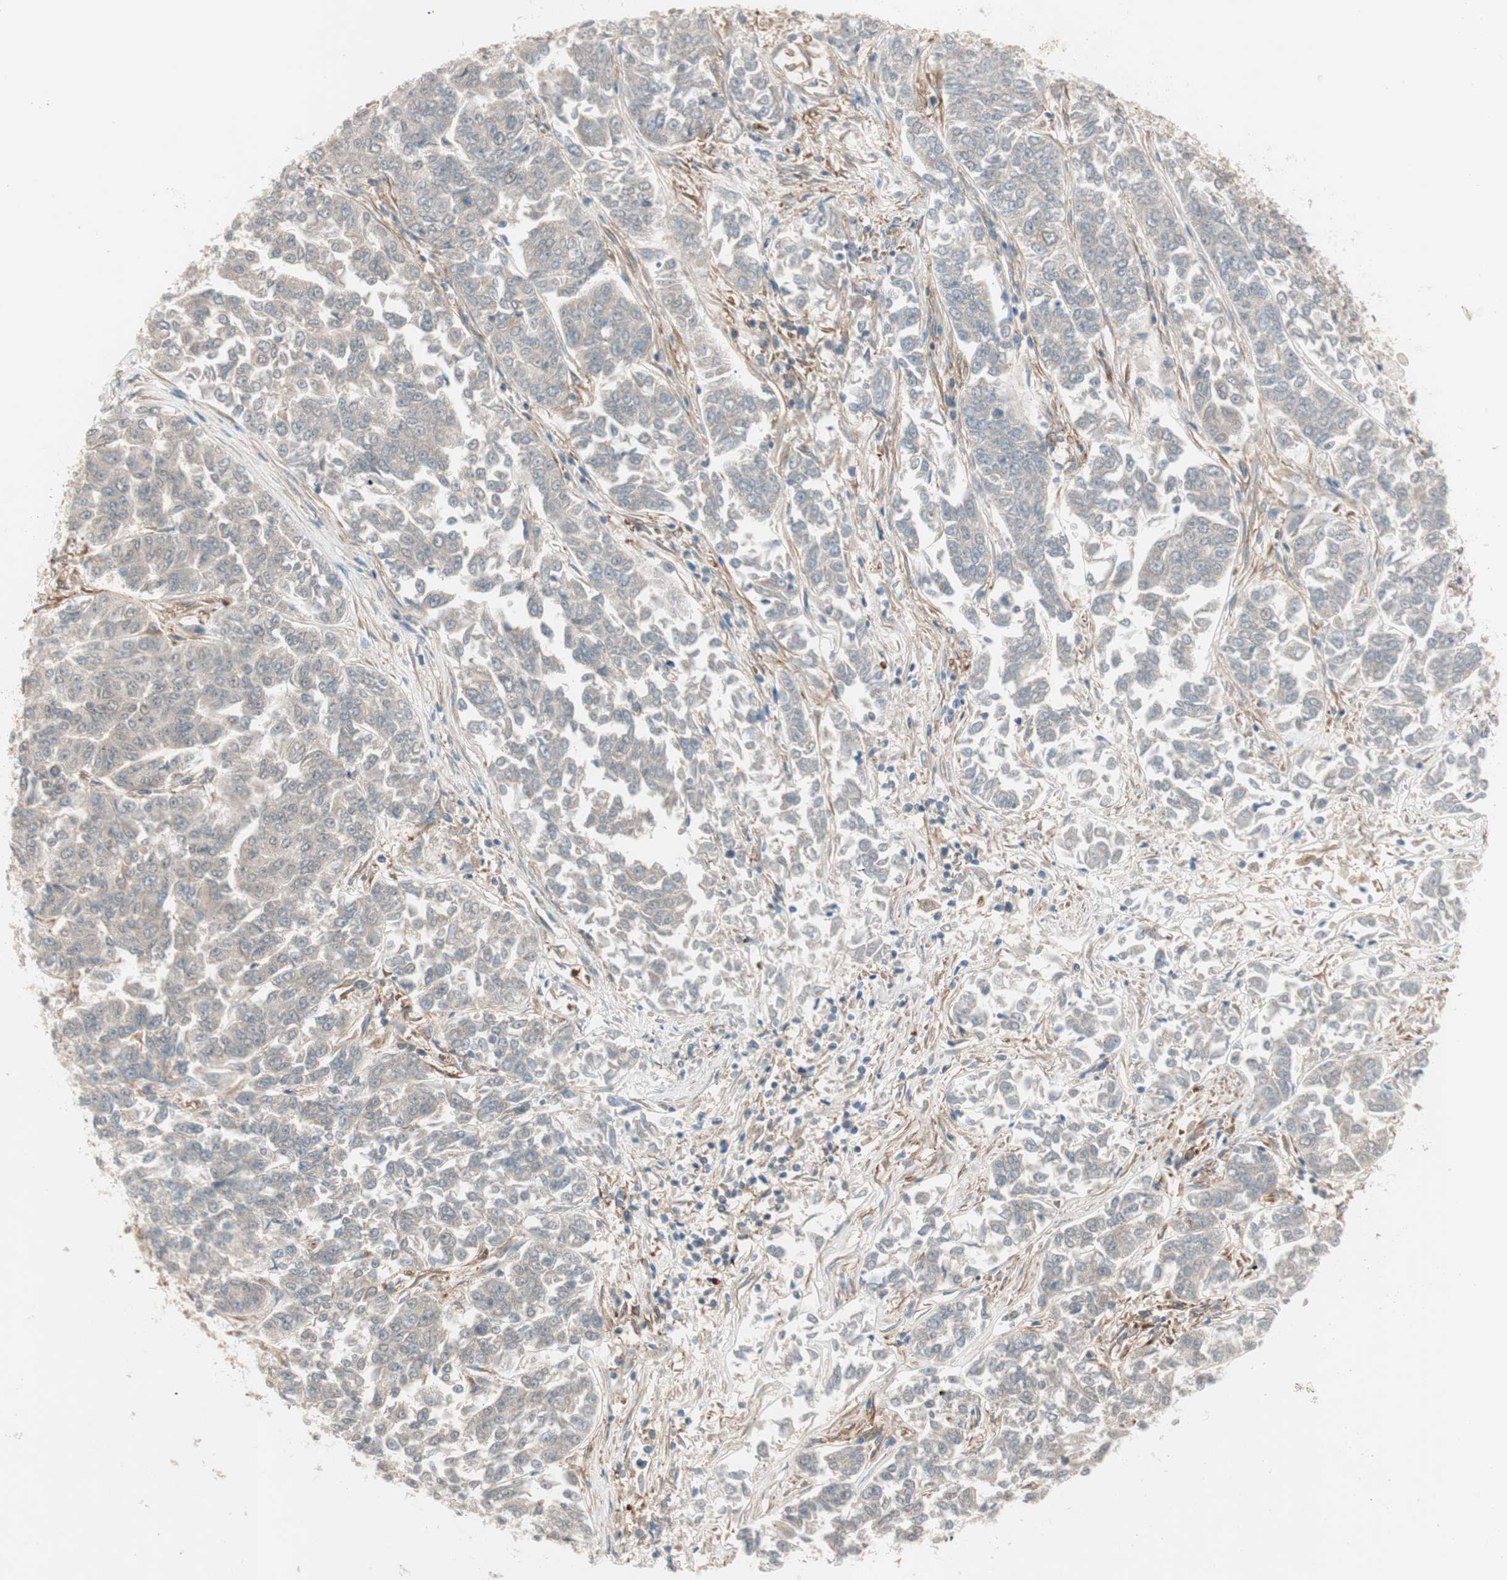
{"staining": {"intensity": "weak", "quantity": "<25%", "location": "cytoplasmic/membranous"}, "tissue": "lung cancer", "cell_type": "Tumor cells", "image_type": "cancer", "snomed": [{"axis": "morphology", "description": "Adenocarcinoma, NOS"}, {"axis": "topography", "description": "Lung"}], "caption": "Protein analysis of adenocarcinoma (lung) exhibits no significant staining in tumor cells. The staining is performed using DAB brown chromogen with nuclei counter-stained in using hematoxylin.", "gene": "GALT", "patient": {"sex": "male", "age": 84}}